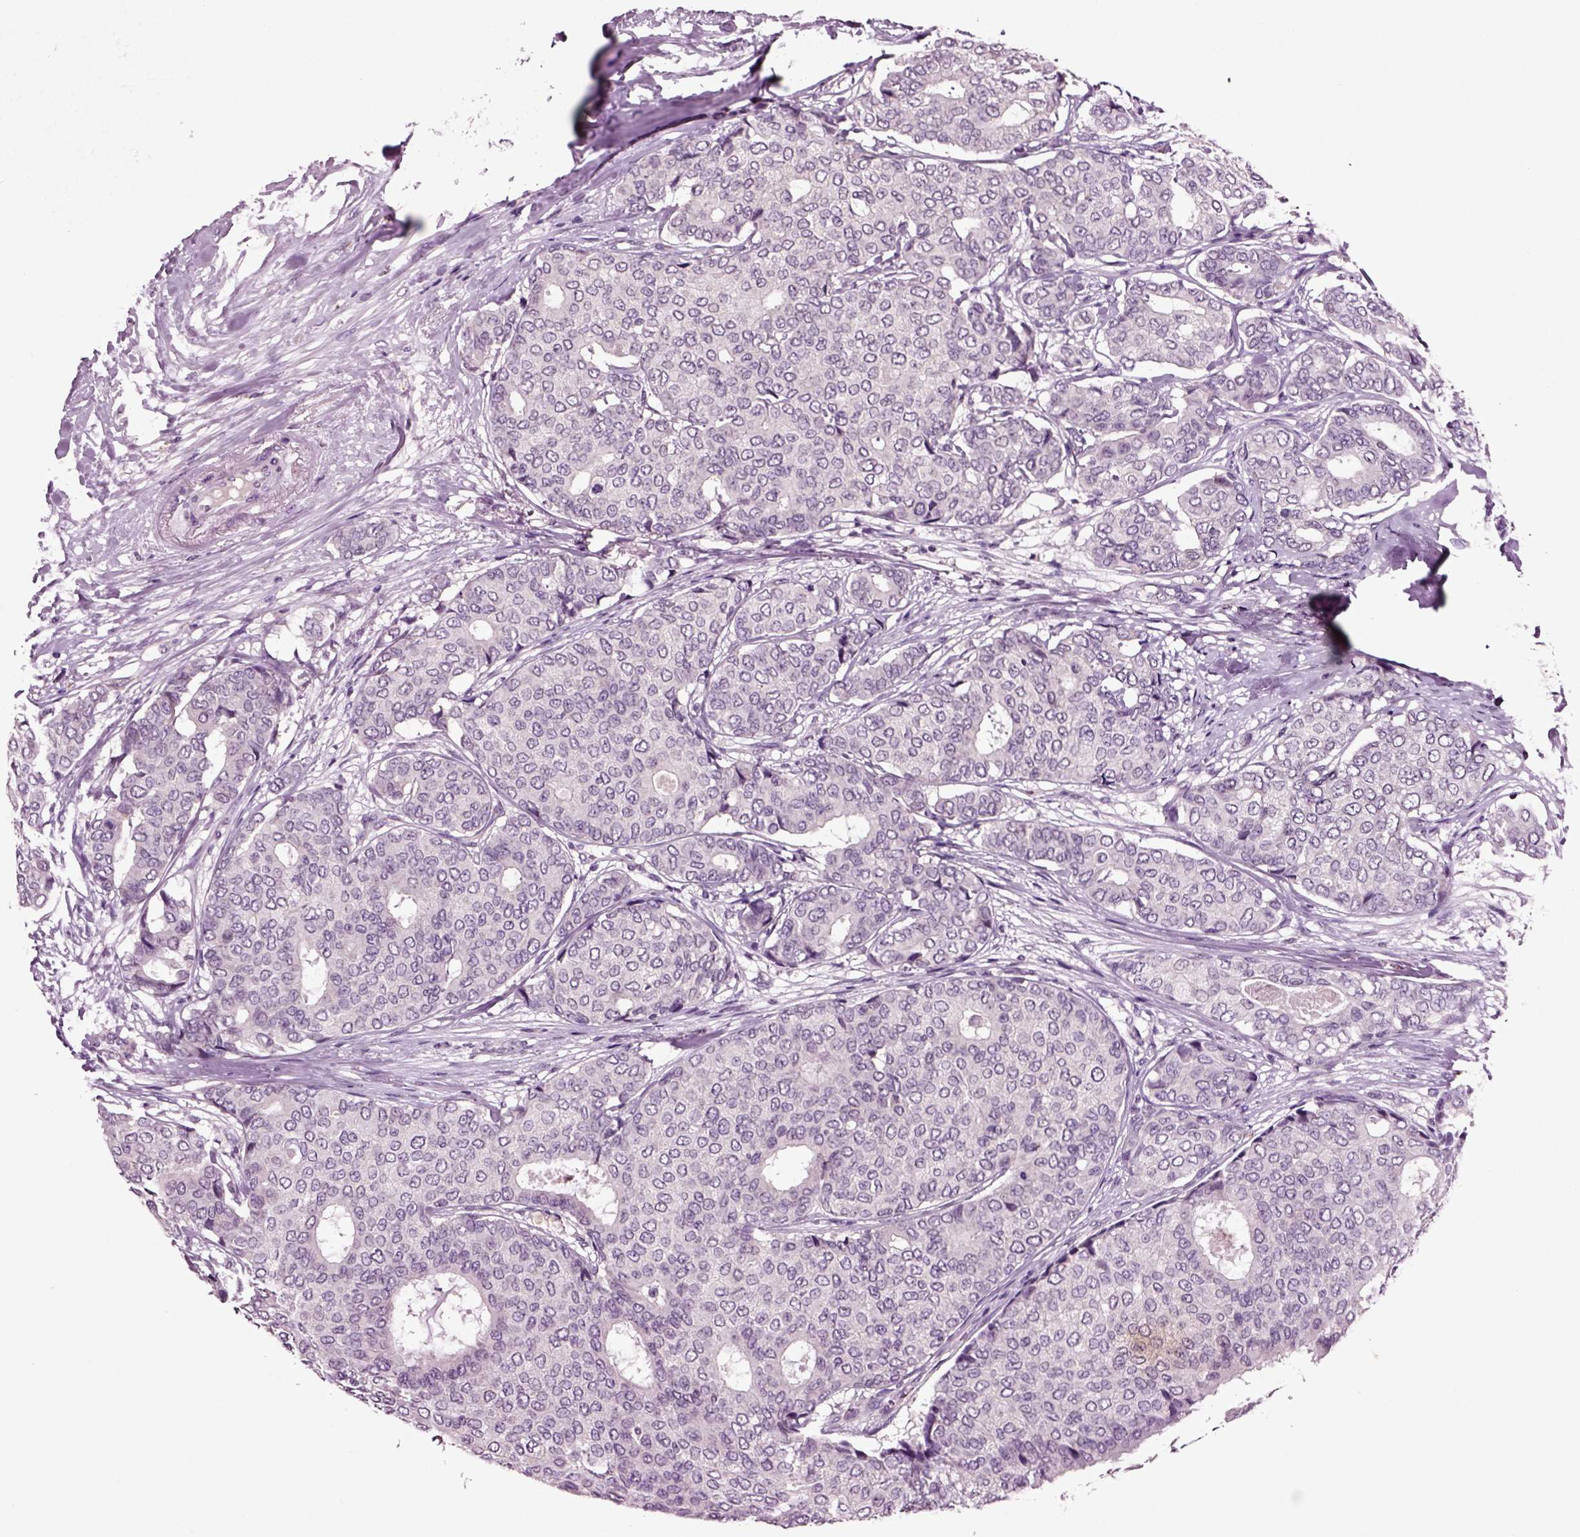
{"staining": {"intensity": "negative", "quantity": "none", "location": "none"}, "tissue": "breast cancer", "cell_type": "Tumor cells", "image_type": "cancer", "snomed": [{"axis": "morphology", "description": "Duct carcinoma"}, {"axis": "topography", "description": "Breast"}], "caption": "Tumor cells are negative for brown protein staining in intraductal carcinoma (breast).", "gene": "CRHR1", "patient": {"sex": "female", "age": 75}}